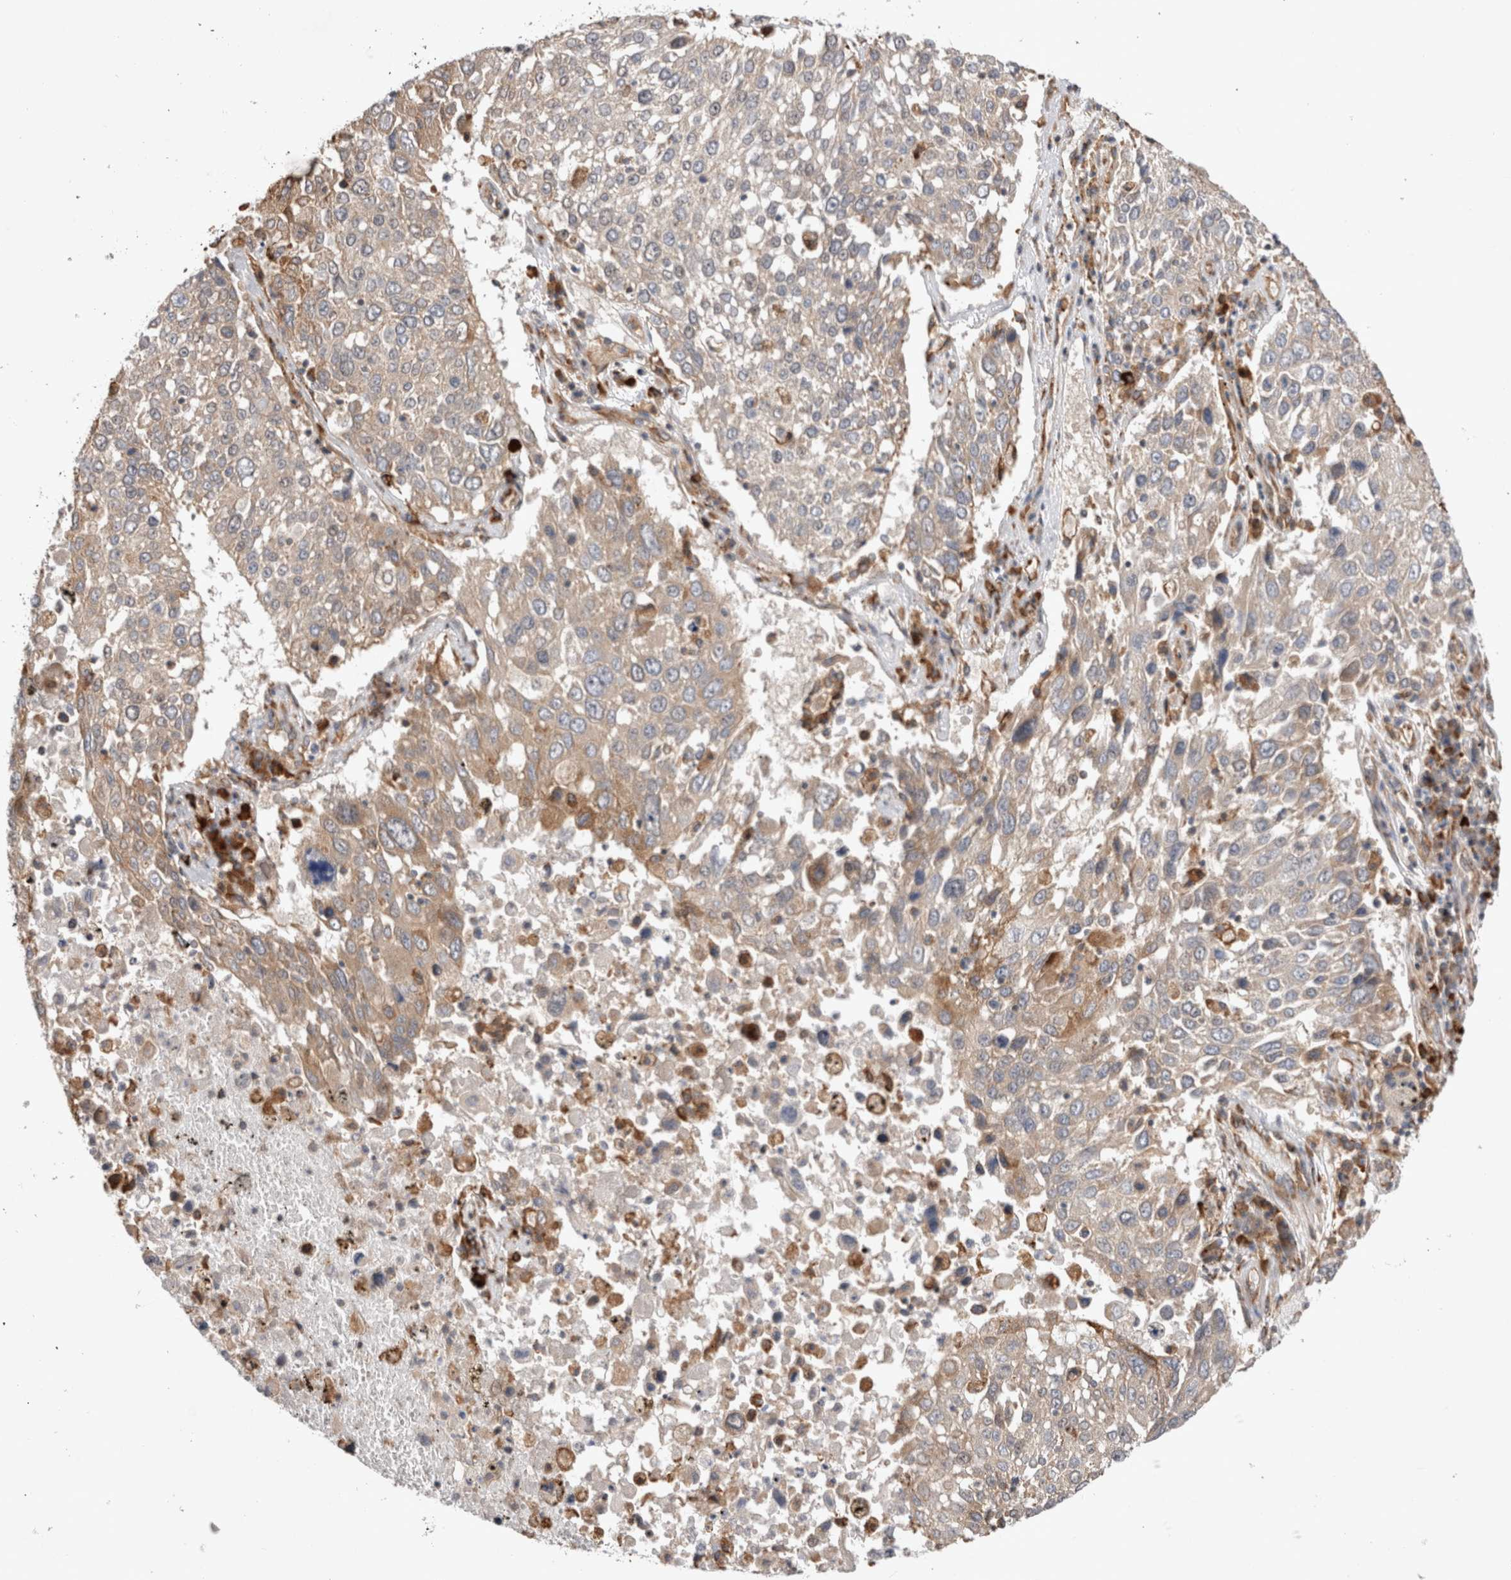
{"staining": {"intensity": "weak", "quantity": "<25%", "location": "cytoplasmic/membranous"}, "tissue": "lung cancer", "cell_type": "Tumor cells", "image_type": "cancer", "snomed": [{"axis": "morphology", "description": "Squamous cell carcinoma, NOS"}, {"axis": "topography", "description": "Lung"}], "caption": "A high-resolution image shows IHC staining of lung cancer (squamous cell carcinoma), which demonstrates no significant staining in tumor cells. Brightfield microscopy of immunohistochemistry (IHC) stained with DAB (brown) and hematoxylin (blue), captured at high magnification.", "gene": "PDCD10", "patient": {"sex": "male", "age": 65}}